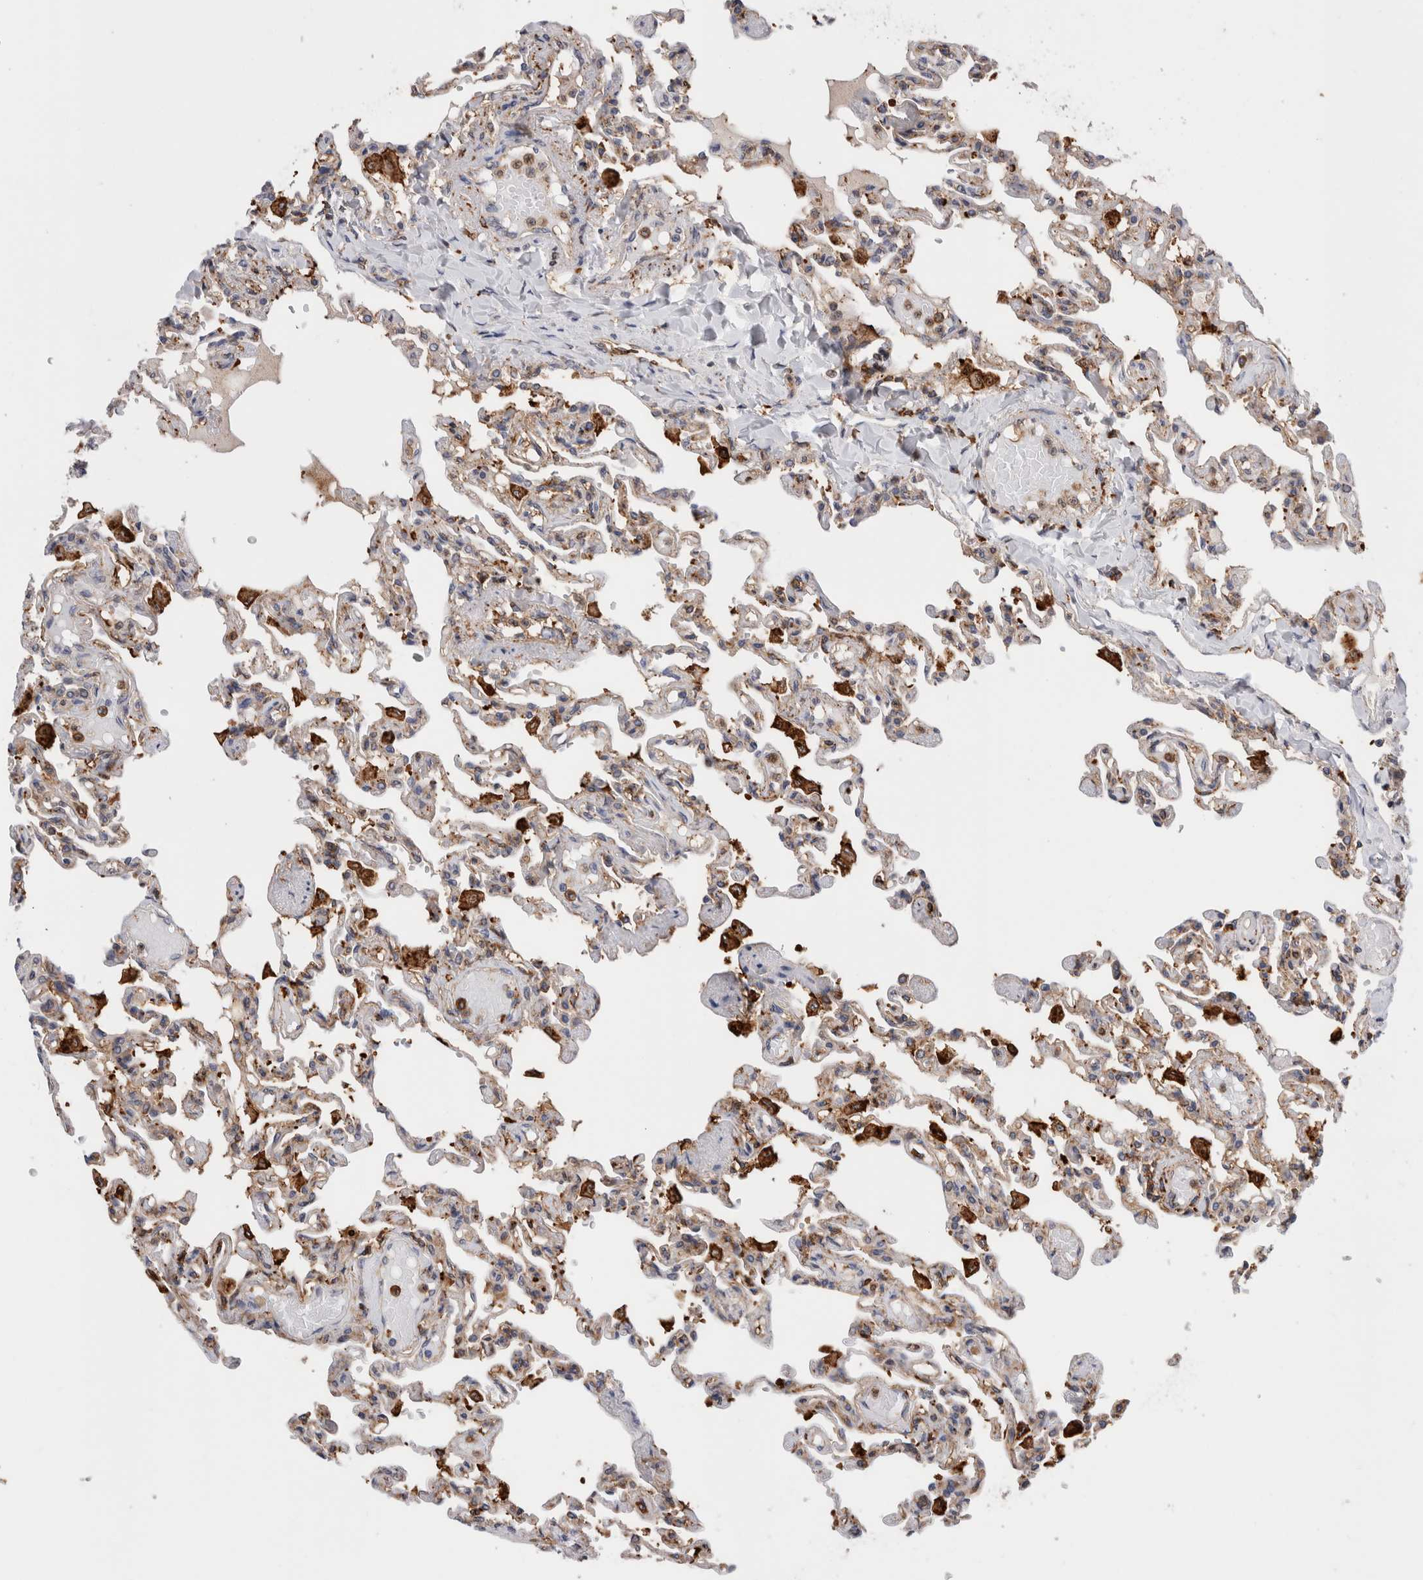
{"staining": {"intensity": "moderate", "quantity": "<25%", "location": "cytoplasmic/membranous"}, "tissue": "lung", "cell_type": "Alveolar cells", "image_type": "normal", "snomed": [{"axis": "morphology", "description": "Normal tissue, NOS"}, {"axis": "topography", "description": "Lung"}], "caption": "This is a histology image of IHC staining of normal lung, which shows moderate positivity in the cytoplasmic/membranous of alveolar cells.", "gene": "CCDC88B", "patient": {"sex": "male", "age": 21}}